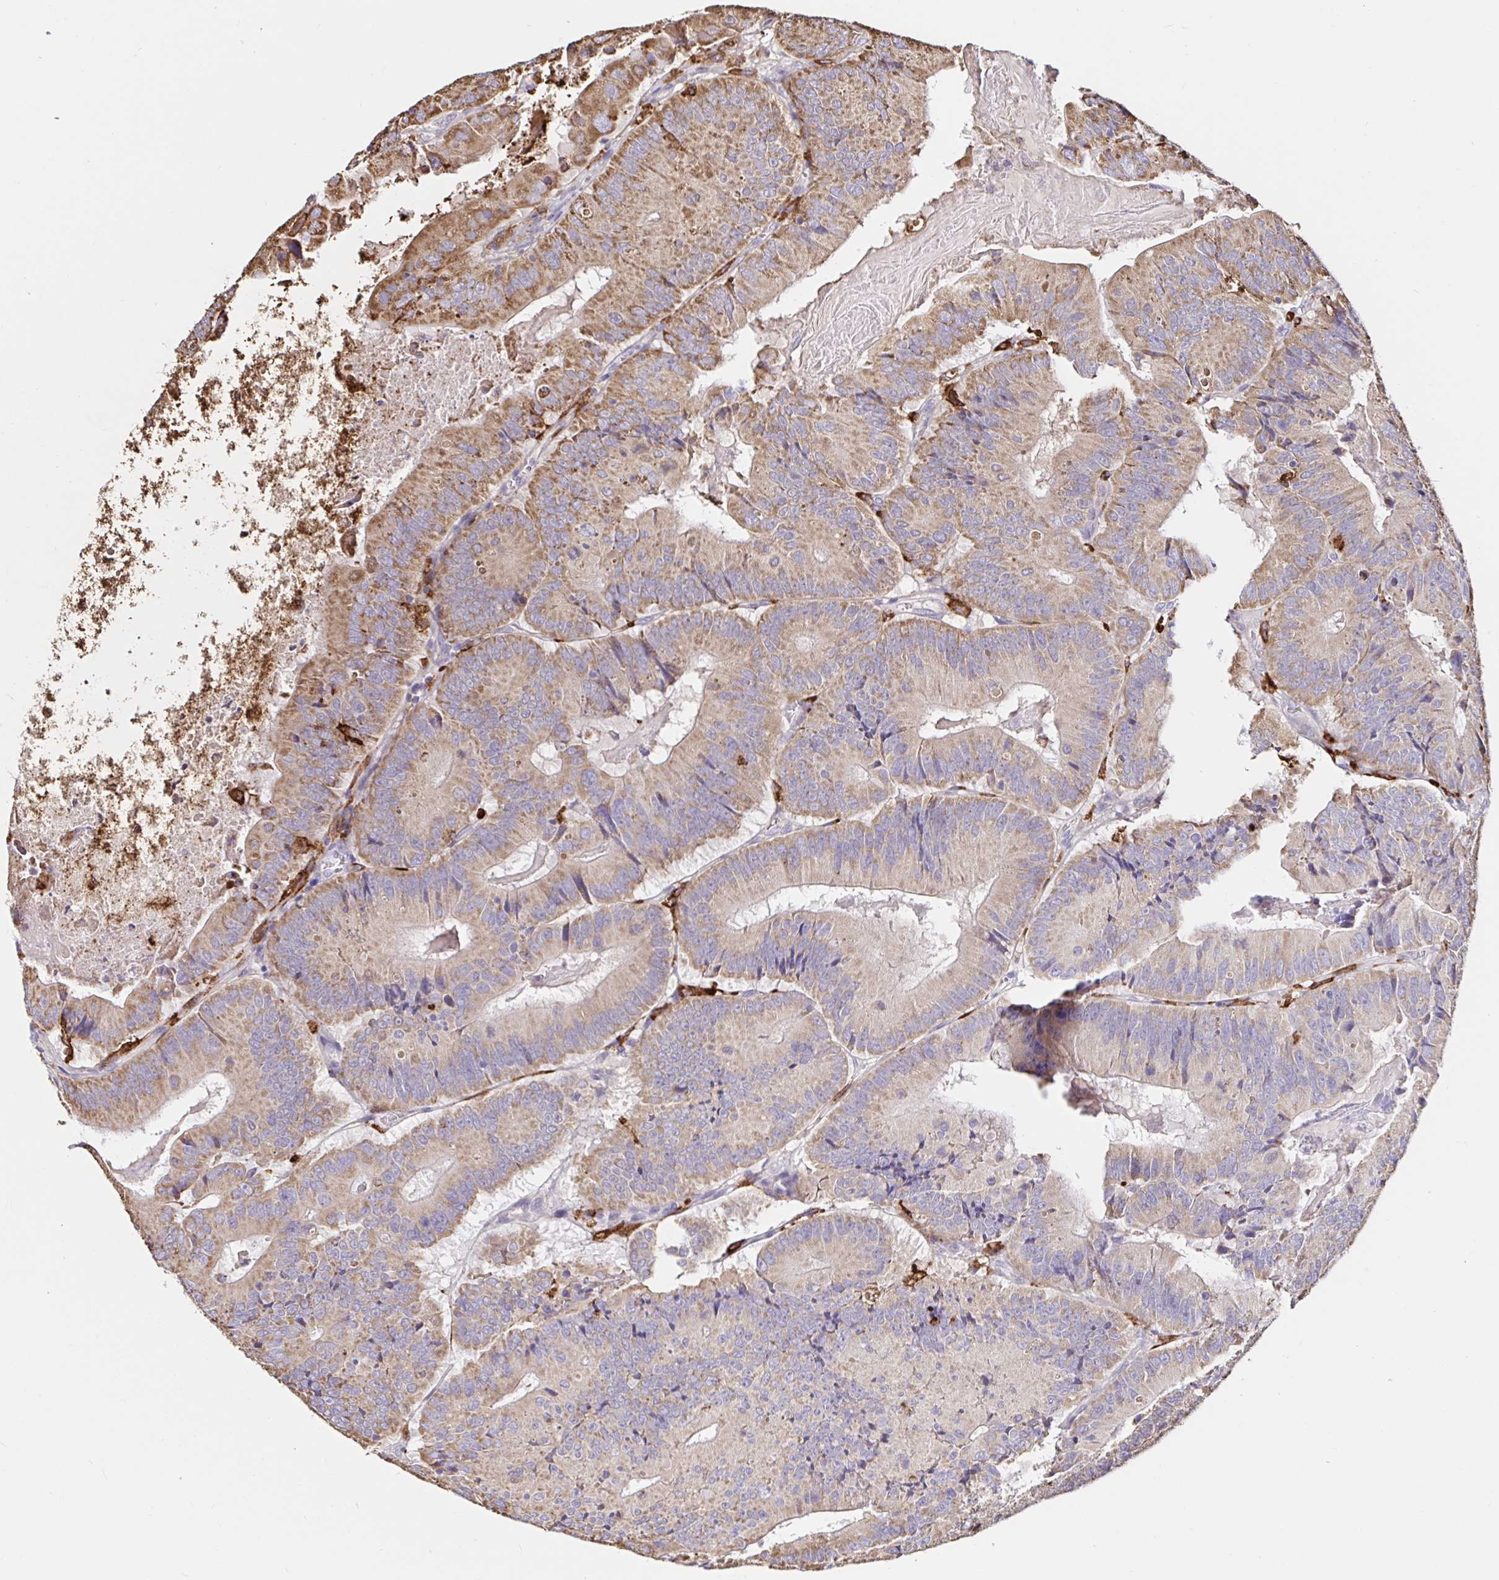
{"staining": {"intensity": "moderate", "quantity": ">75%", "location": "cytoplasmic/membranous"}, "tissue": "colorectal cancer", "cell_type": "Tumor cells", "image_type": "cancer", "snomed": [{"axis": "morphology", "description": "Adenocarcinoma, NOS"}, {"axis": "topography", "description": "Colon"}], "caption": "Adenocarcinoma (colorectal) stained with a brown dye displays moderate cytoplasmic/membranous positive staining in about >75% of tumor cells.", "gene": "MSR1", "patient": {"sex": "female", "age": 86}}